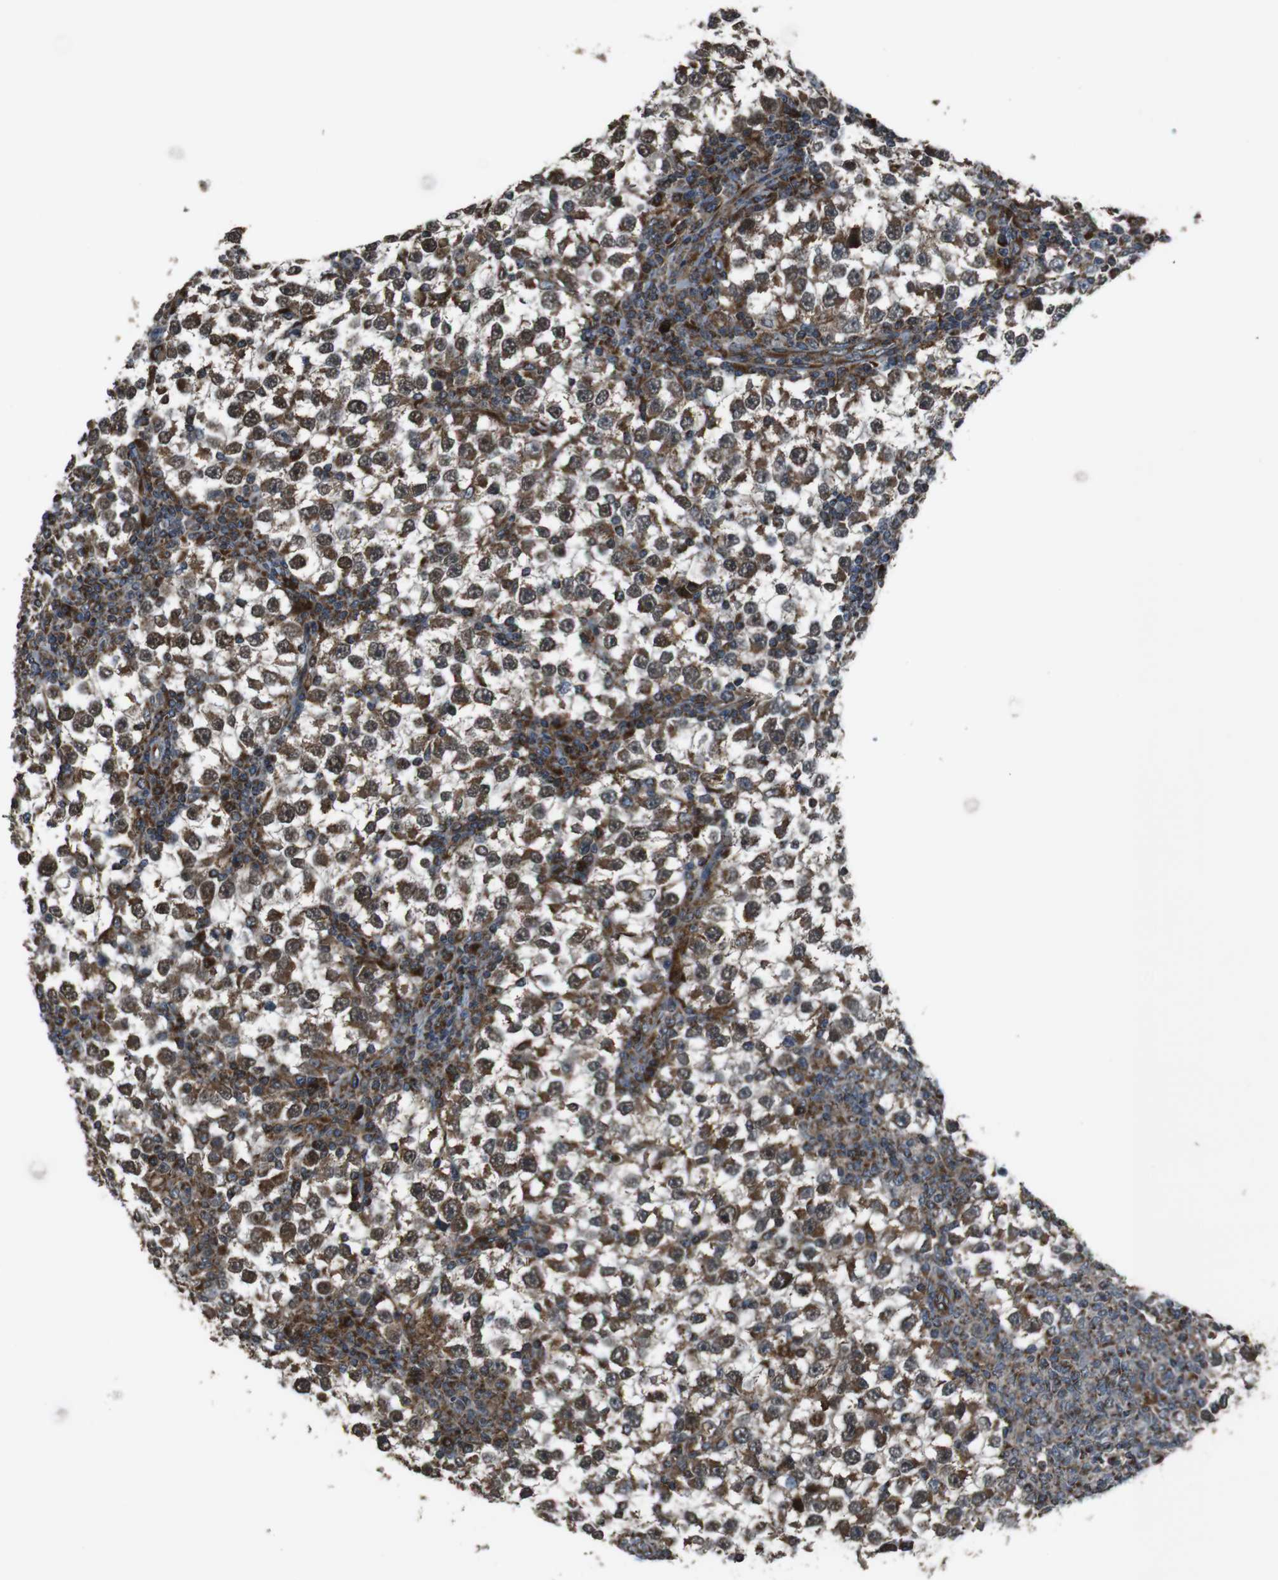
{"staining": {"intensity": "moderate", "quantity": ">75%", "location": "cytoplasmic/membranous,nuclear"}, "tissue": "testis cancer", "cell_type": "Tumor cells", "image_type": "cancer", "snomed": [{"axis": "morphology", "description": "Seminoma, NOS"}, {"axis": "topography", "description": "Testis"}], "caption": "A high-resolution photomicrograph shows IHC staining of testis cancer (seminoma), which displays moderate cytoplasmic/membranous and nuclear expression in approximately >75% of tumor cells. The staining was performed using DAB, with brown indicating positive protein expression. Nuclei are stained blue with hematoxylin.", "gene": "GIMAP8", "patient": {"sex": "male", "age": 65}}